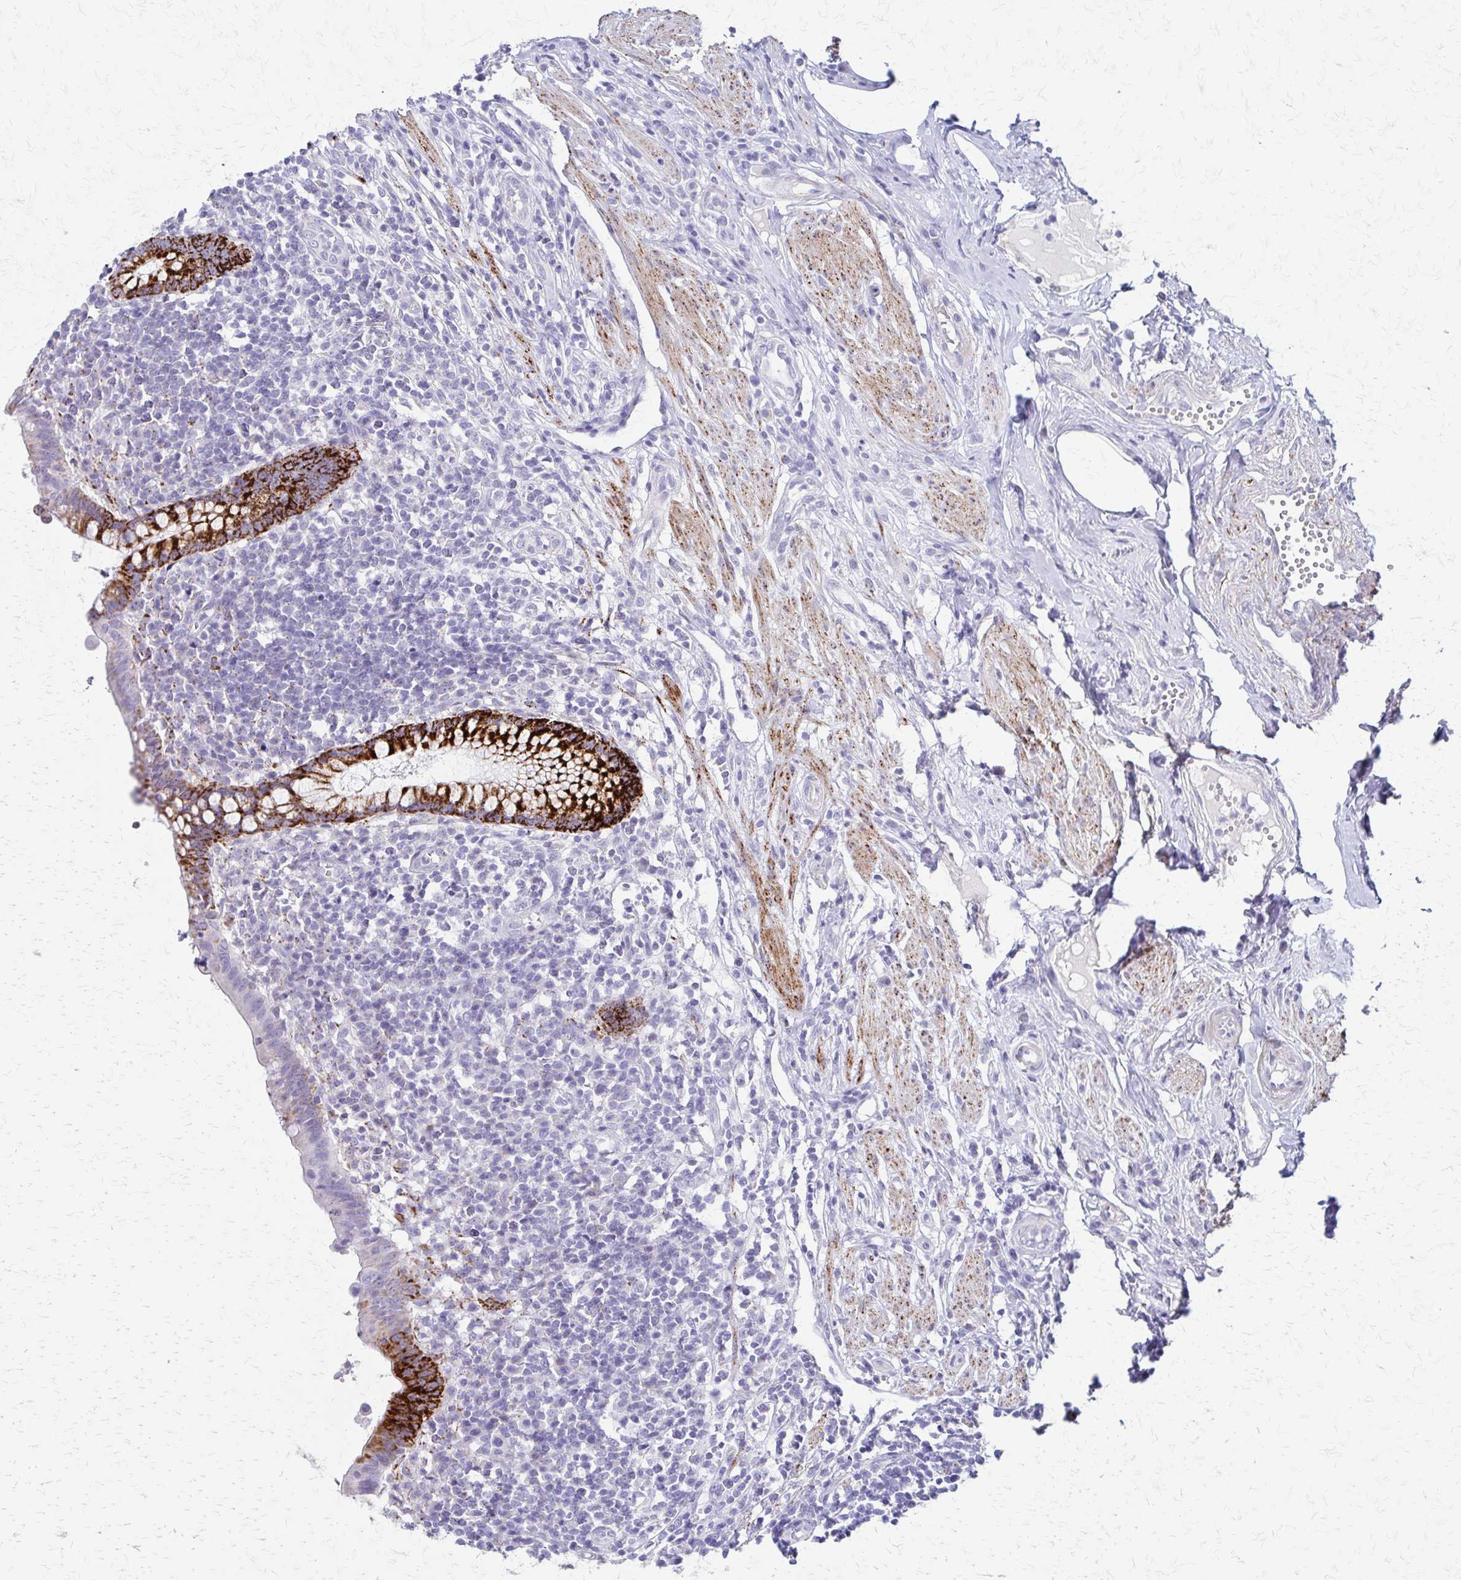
{"staining": {"intensity": "strong", "quantity": "25%-75%", "location": "cytoplasmic/membranous"}, "tissue": "appendix", "cell_type": "Glandular cells", "image_type": "normal", "snomed": [{"axis": "morphology", "description": "Normal tissue, NOS"}, {"axis": "topography", "description": "Appendix"}], "caption": "Immunohistochemistry image of normal appendix stained for a protein (brown), which reveals high levels of strong cytoplasmic/membranous positivity in approximately 25%-75% of glandular cells.", "gene": "ZSCAN5B", "patient": {"sex": "female", "age": 56}}